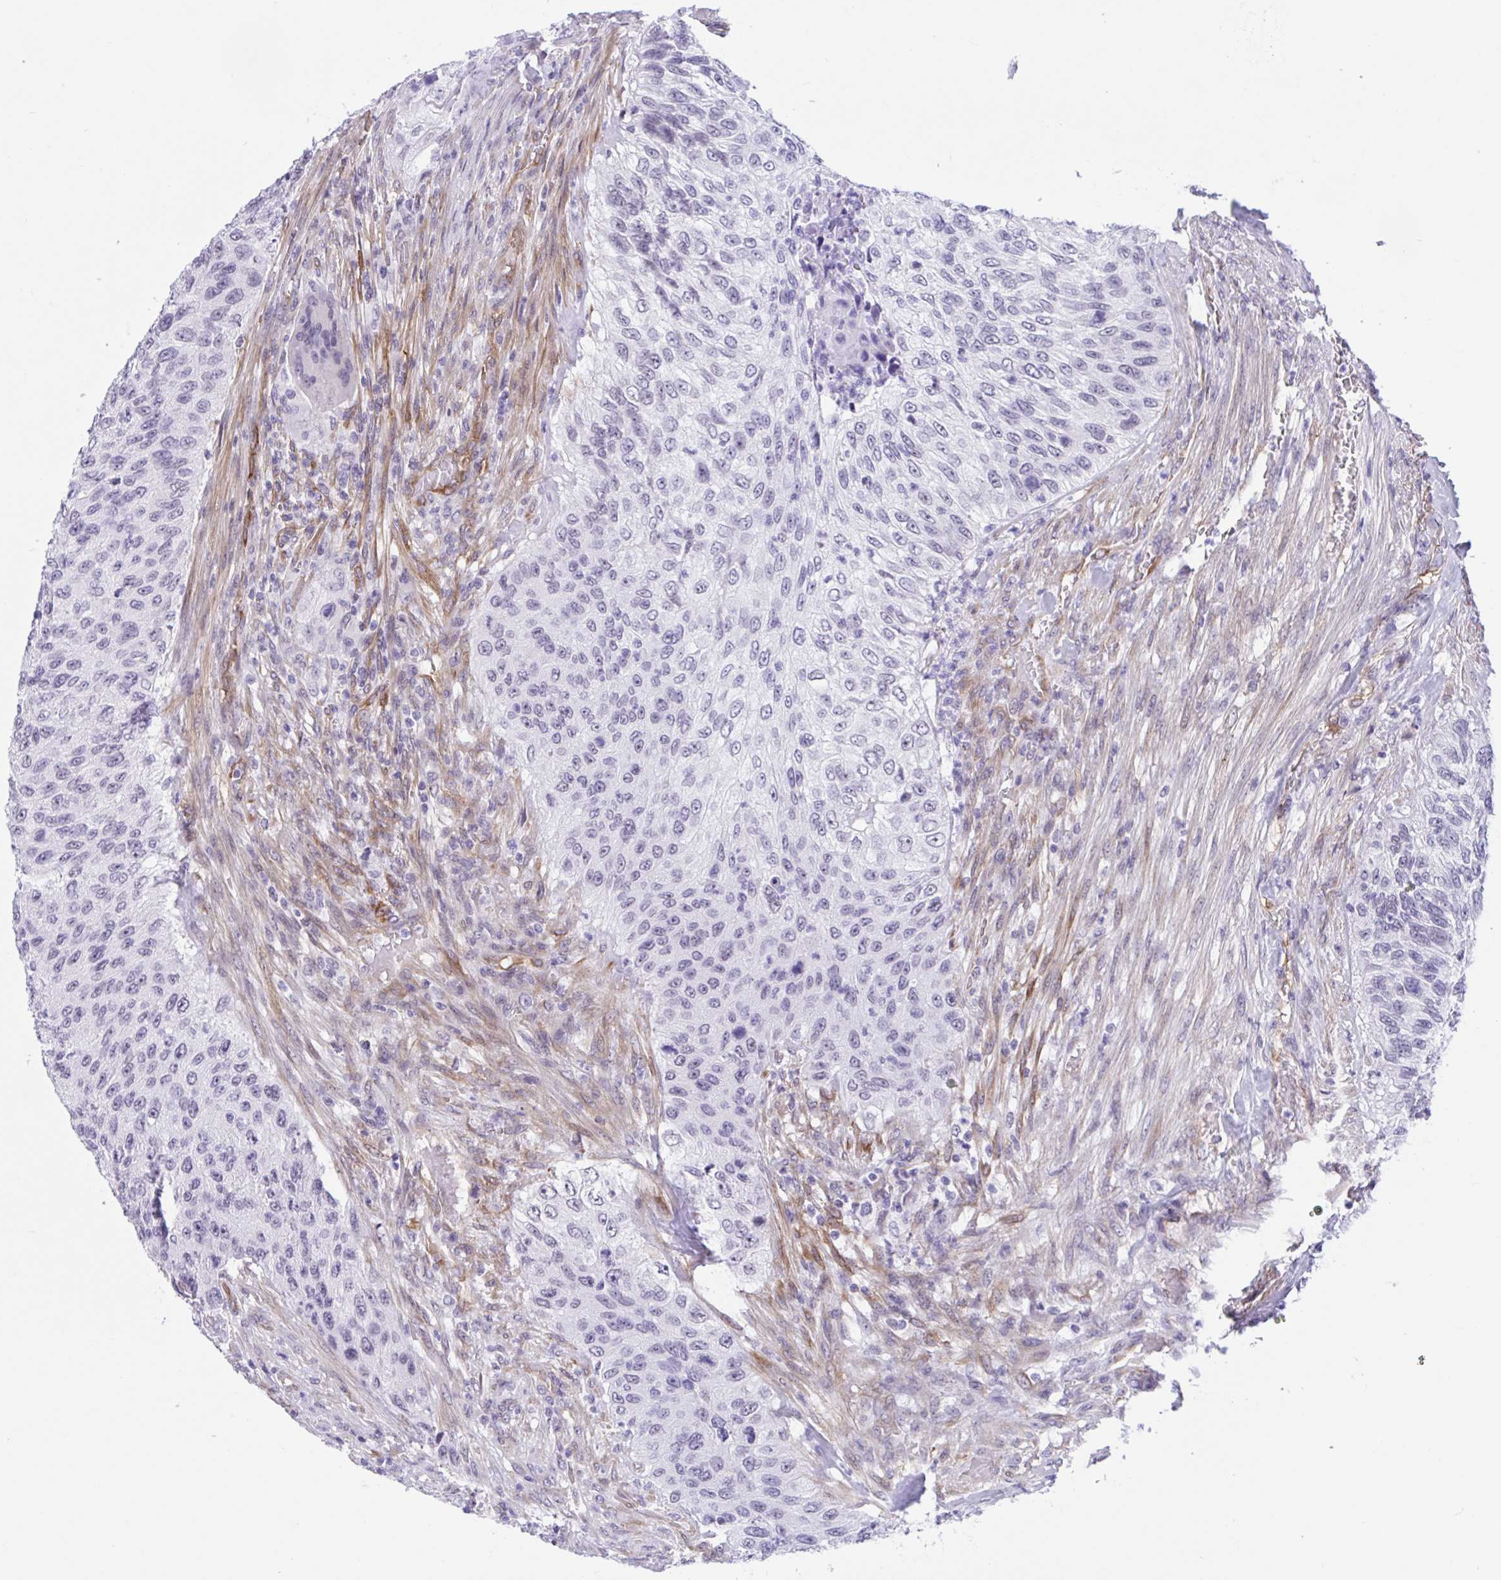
{"staining": {"intensity": "negative", "quantity": "none", "location": "none"}, "tissue": "urothelial cancer", "cell_type": "Tumor cells", "image_type": "cancer", "snomed": [{"axis": "morphology", "description": "Urothelial carcinoma, High grade"}, {"axis": "topography", "description": "Urinary bladder"}], "caption": "A high-resolution image shows immunohistochemistry (IHC) staining of urothelial cancer, which displays no significant positivity in tumor cells.", "gene": "EML1", "patient": {"sex": "female", "age": 60}}